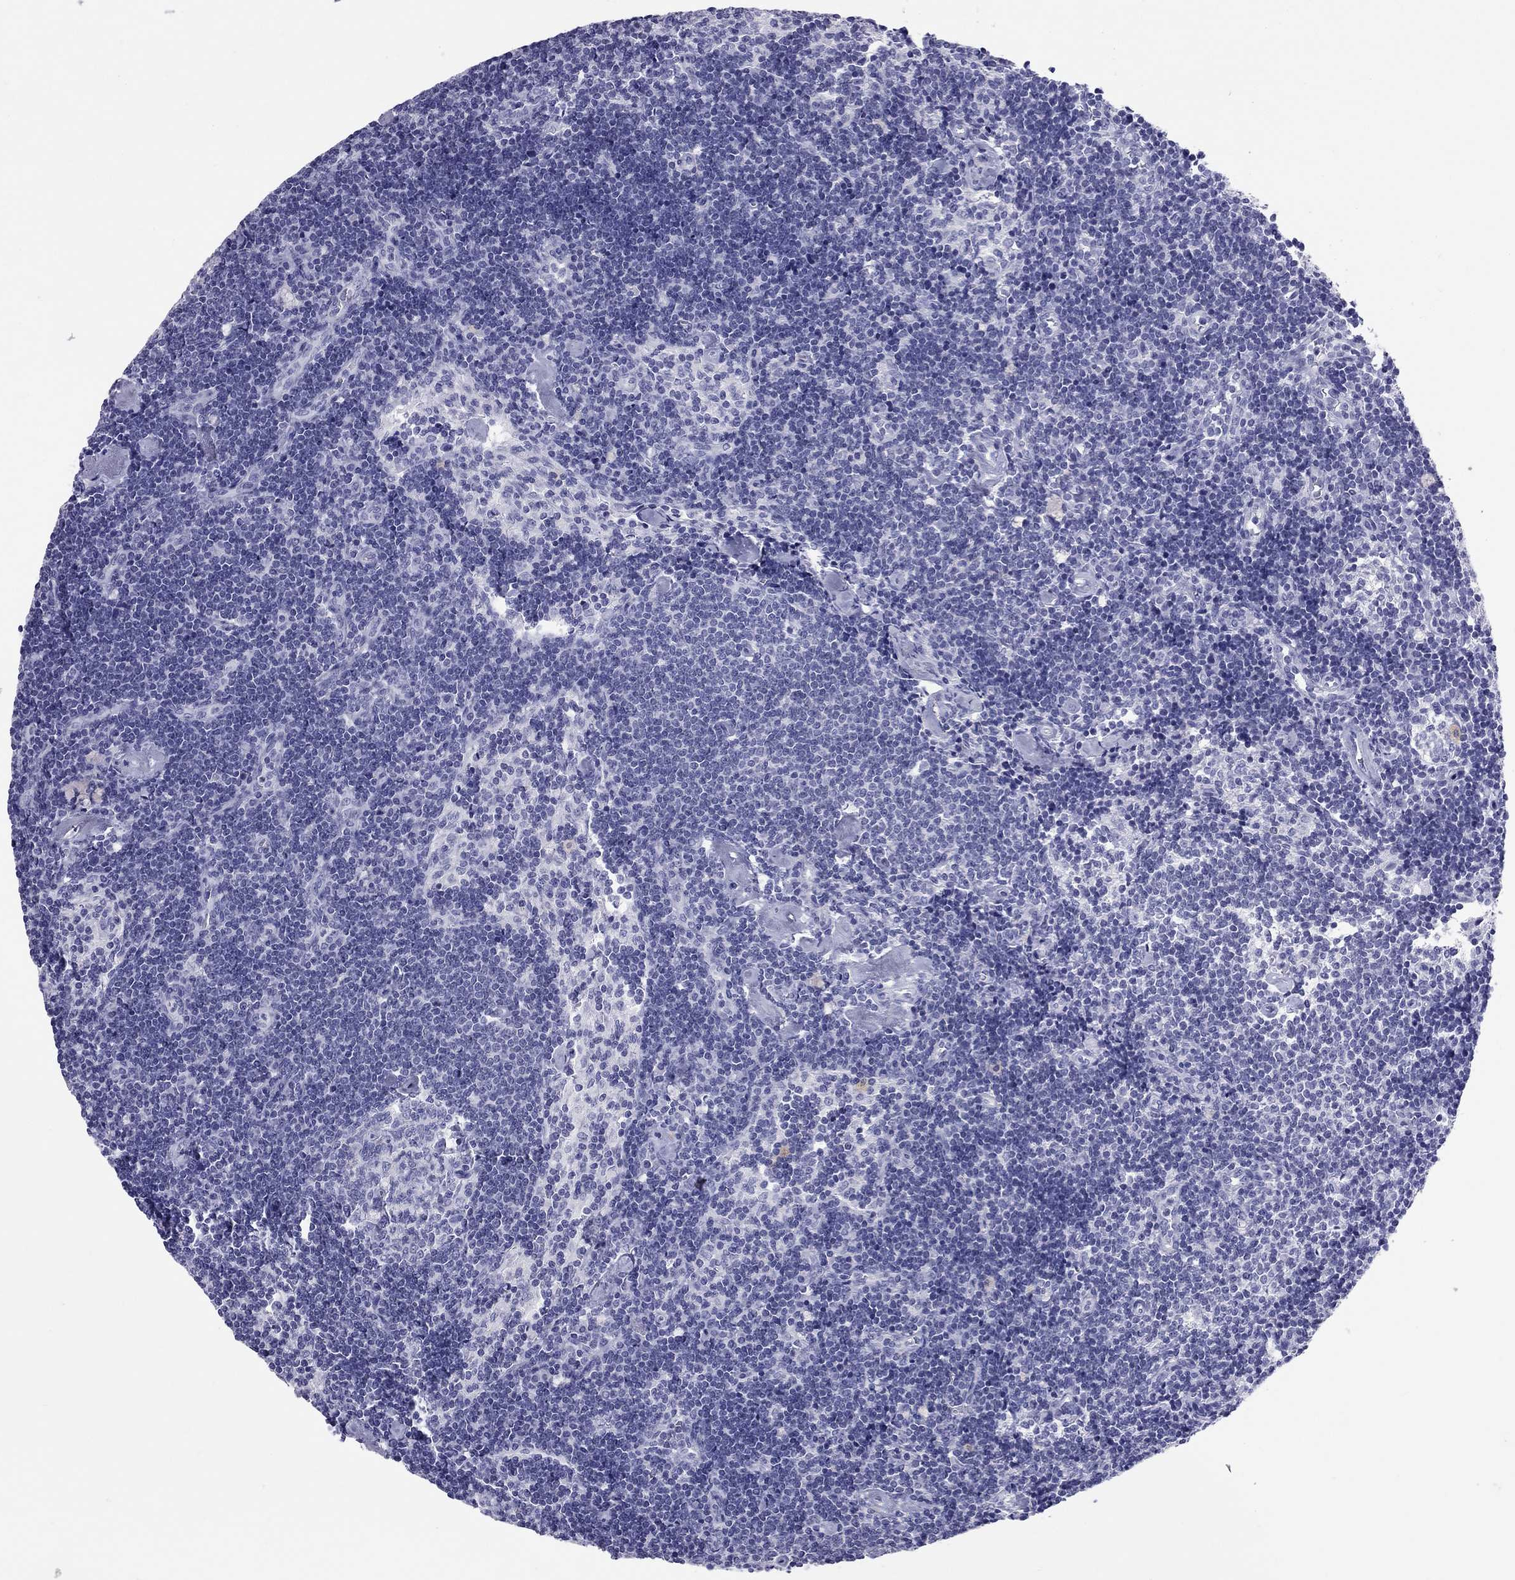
{"staining": {"intensity": "negative", "quantity": "none", "location": "none"}, "tissue": "lymph node", "cell_type": "Germinal center cells", "image_type": "normal", "snomed": [{"axis": "morphology", "description": "Normal tissue, NOS"}, {"axis": "topography", "description": "Lymph node"}], "caption": "Immunohistochemical staining of unremarkable lymph node displays no significant positivity in germinal center cells. The staining is performed using DAB brown chromogen with nuclei counter-stained in using hematoxylin.", "gene": "DPY19L2", "patient": {"sex": "female", "age": 42}}